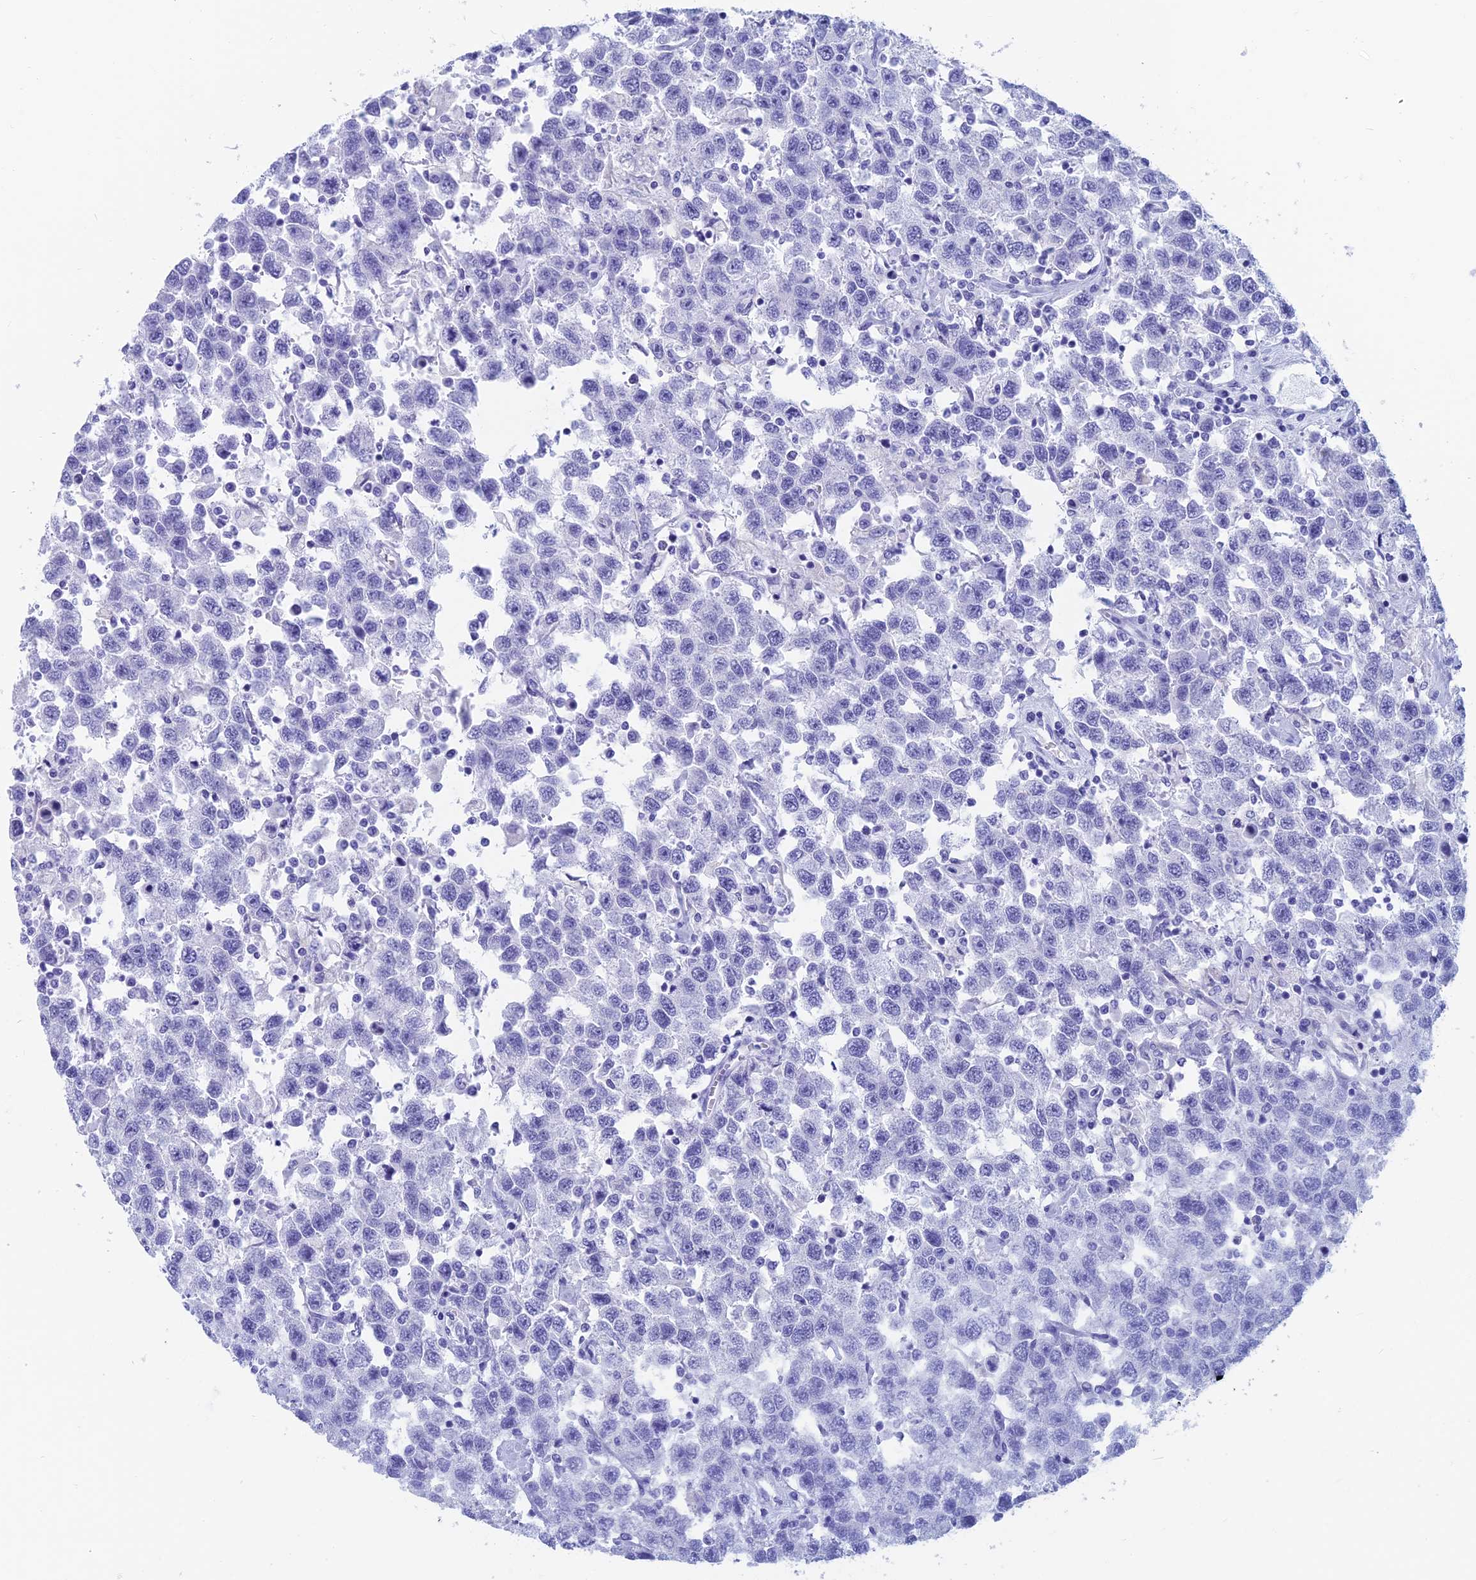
{"staining": {"intensity": "negative", "quantity": "none", "location": "none"}, "tissue": "testis cancer", "cell_type": "Tumor cells", "image_type": "cancer", "snomed": [{"axis": "morphology", "description": "Seminoma, NOS"}, {"axis": "topography", "description": "Testis"}], "caption": "Photomicrograph shows no protein positivity in tumor cells of testis cancer tissue.", "gene": "CAPS", "patient": {"sex": "male", "age": 41}}